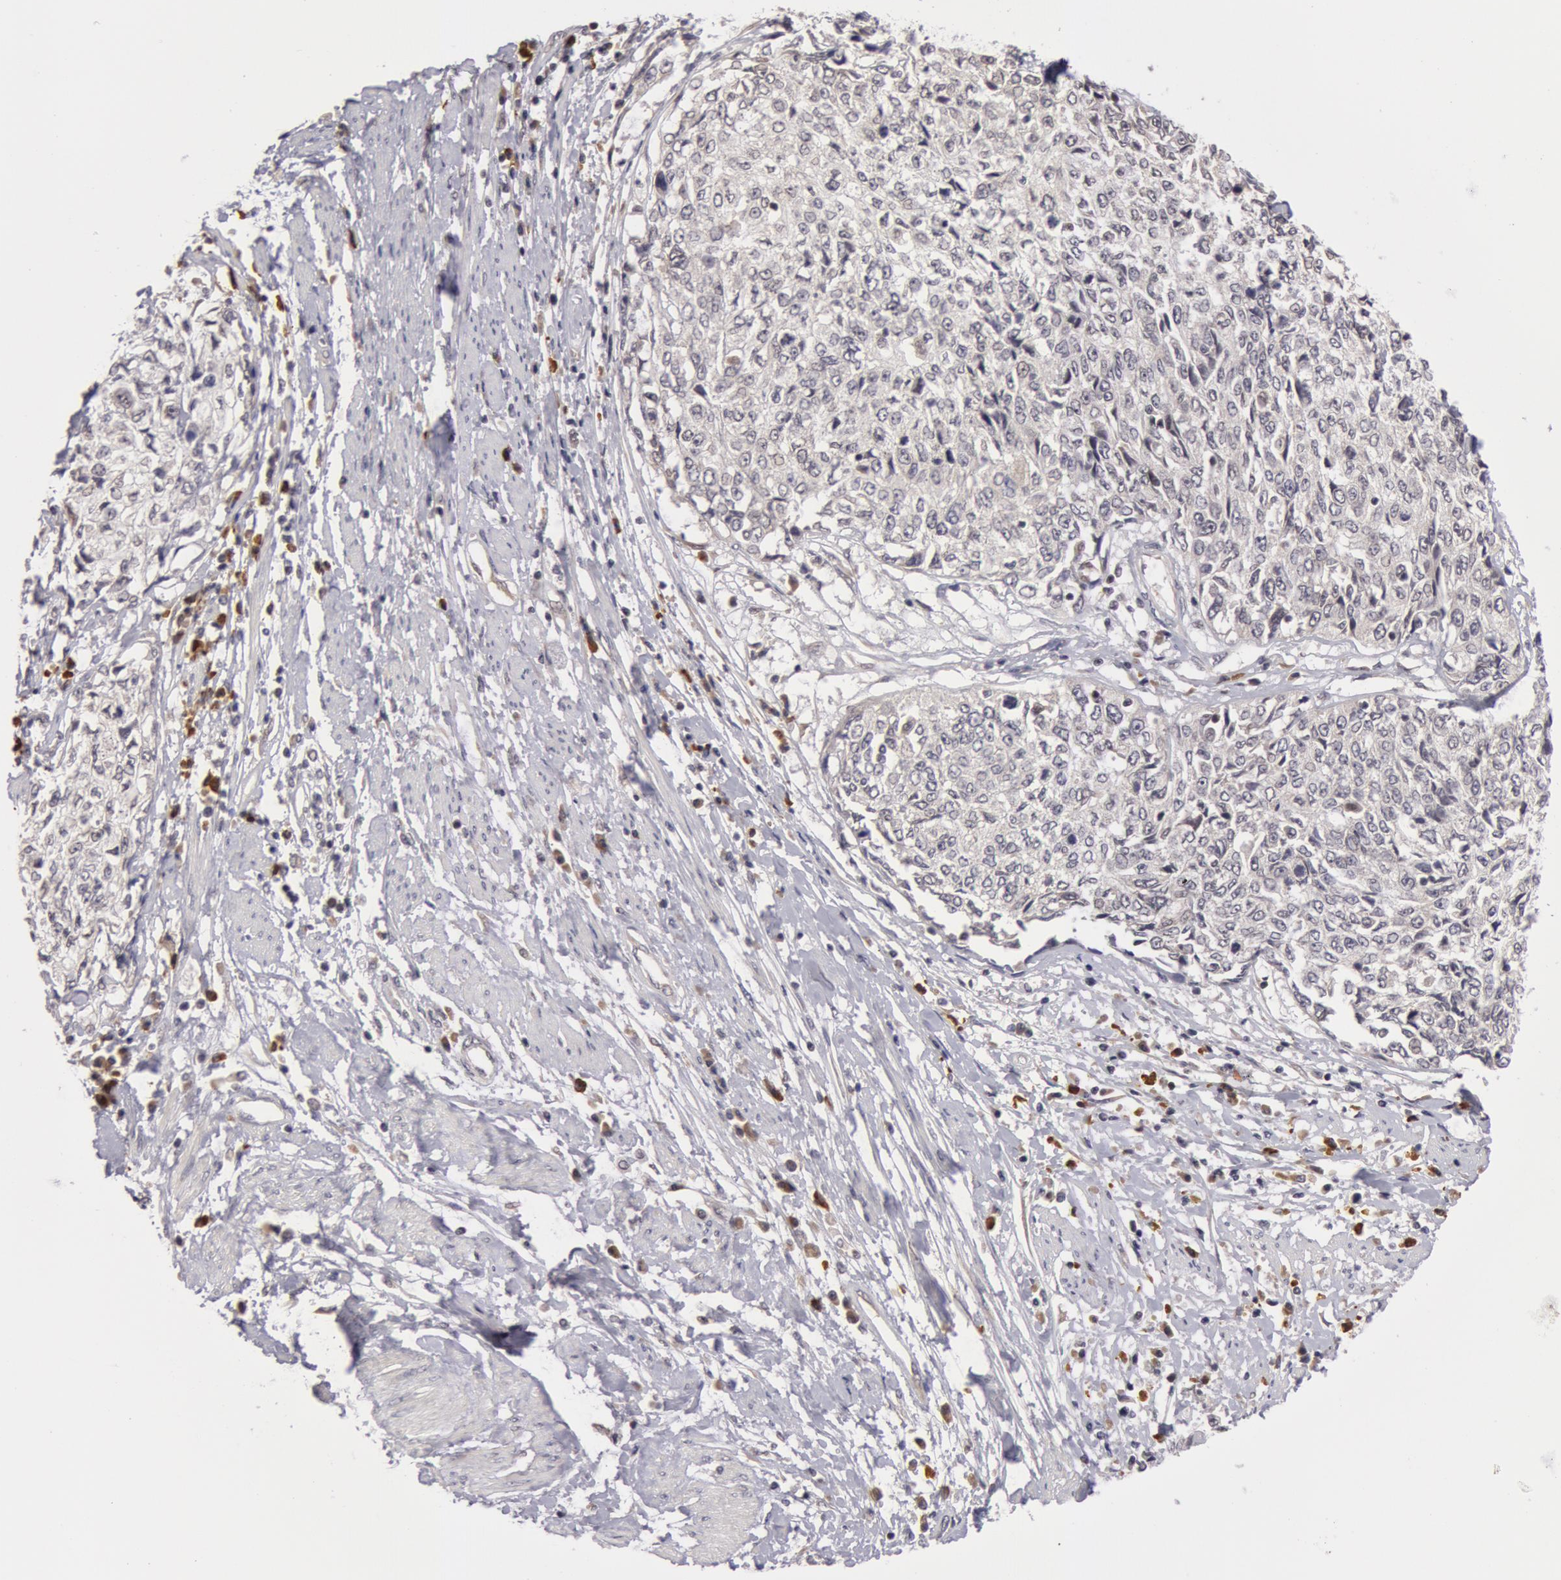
{"staining": {"intensity": "negative", "quantity": "none", "location": "none"}, "tissue": "cervical cancer", "cell_type": "Tumor cells", "image_type": "cancer", "snomed": [{"axis": "morphology", "description": "Squamous cell carcinoma, NOS"}, {"axis": "topography", "description": "Cervix"}], "caption": "This micrograph is of cervical cancer (squamous cell carcinoma) stained with immunohistochemistry to label a protein in brown with the nuclei are counter-stained blue. There is no expression in tumor cells. Brightfield microscopy of immunohistochemistry (IHC) stained with DAB (brown) and hematoxylin (blue), captured at high magnification.", "gene": "SYTL4", "patient": {"sex": "female", "age": 57}}